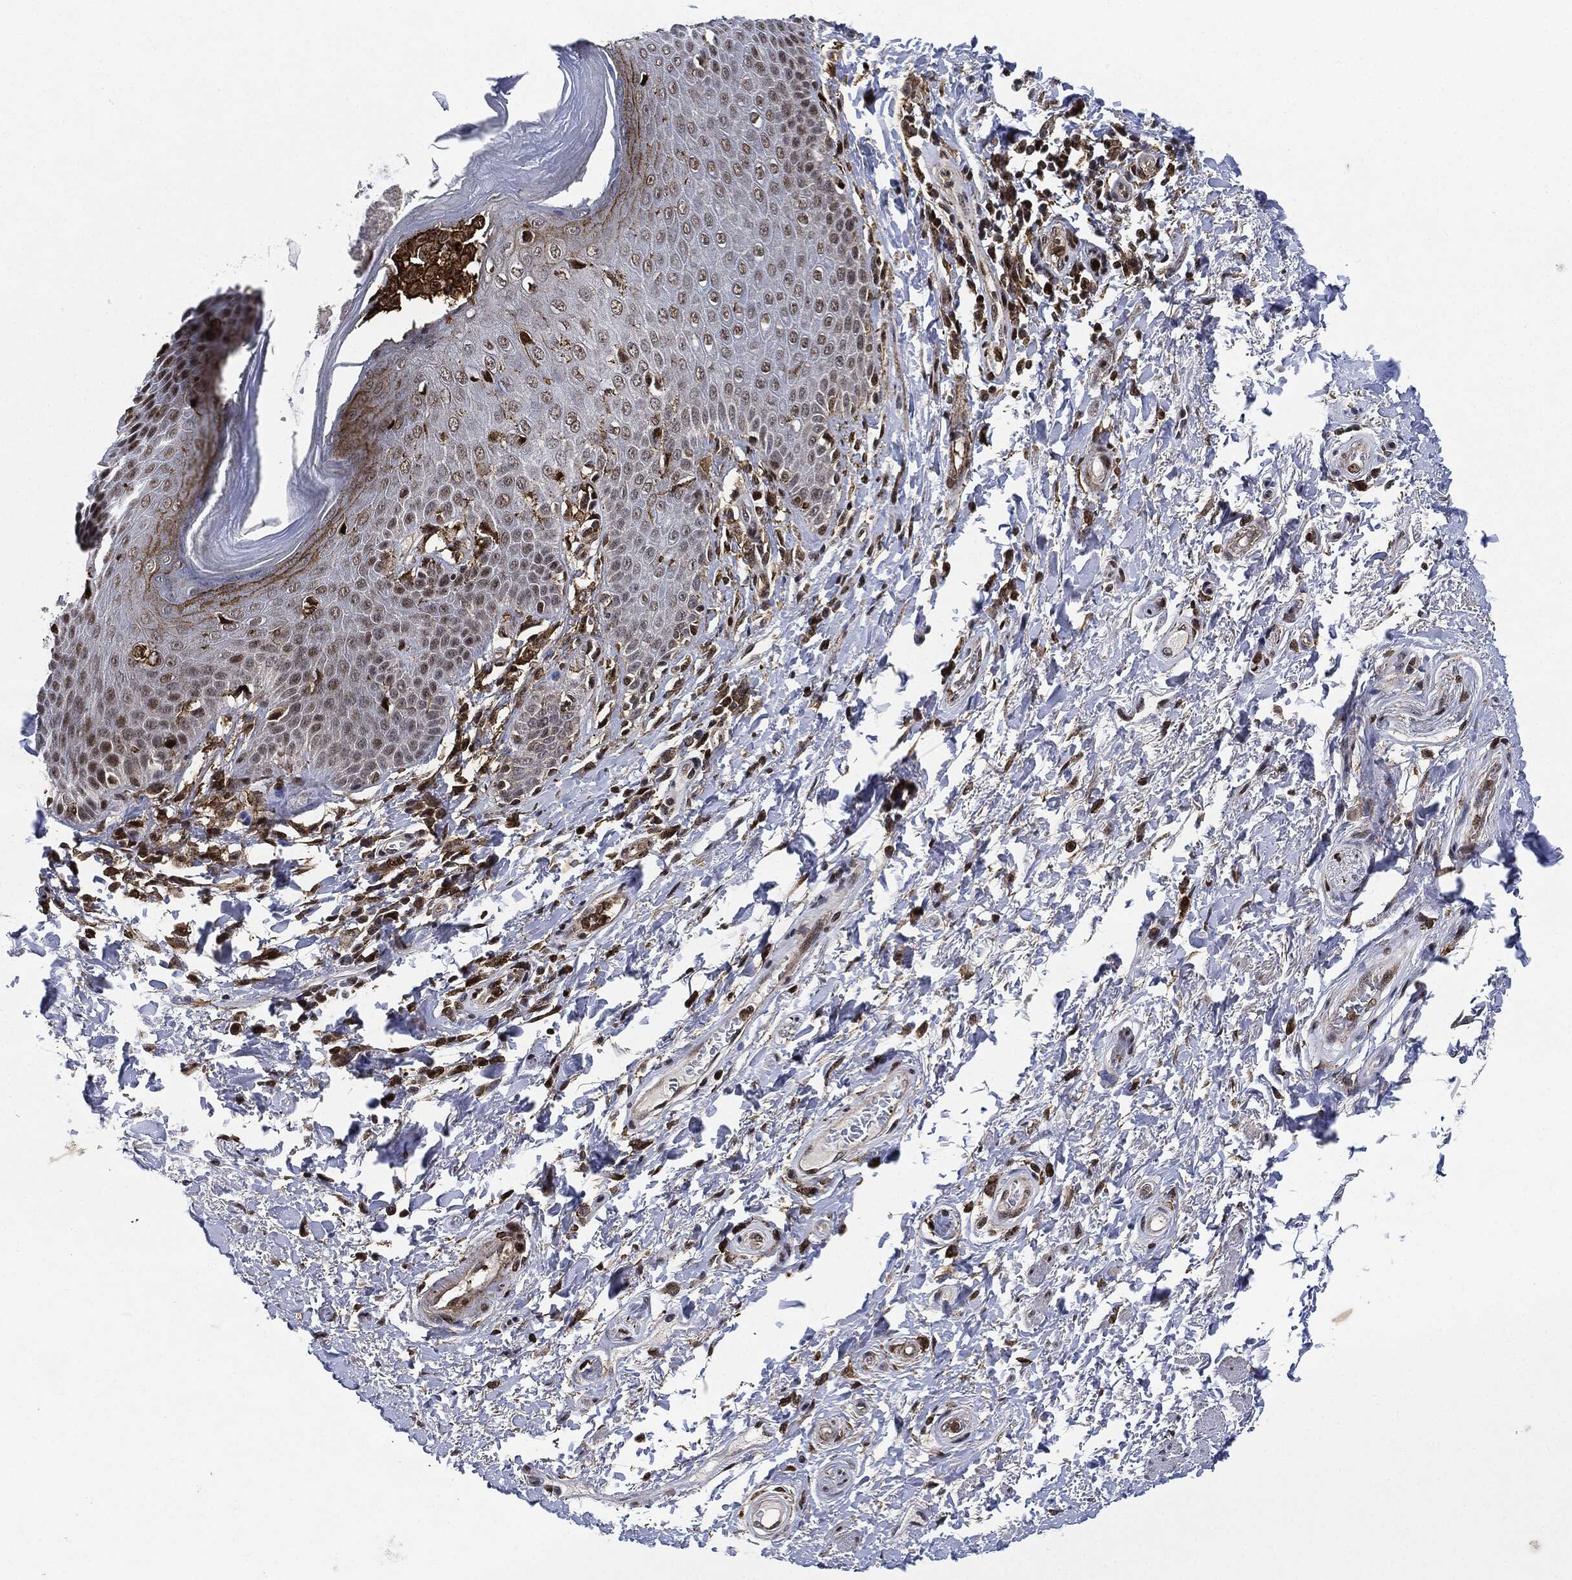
{"staining": {"intensity": "negative", "quantity": "none", "location": "none"}, "tissue": "adipose tissue", "cell_type": "Adipocytes", "image_type": "normal", "snomed": [{"axis": "morphology", "description": "Normal tissue, NOS"}, {"axis": "topography", "description": "Peripheral nerve tissue"}], "caption": "This histopathology image is of benign adipose tissue stained with immunohistochemistry (IHC) to label a protein in brown with the nuclei are counter-stained blue. There is no staining in adipocytes. (DAB IHC visualized using brightfield microscopy, high magnification).", "gene": "NANOS3", "patient": {"sex": "male", "age": 51}}